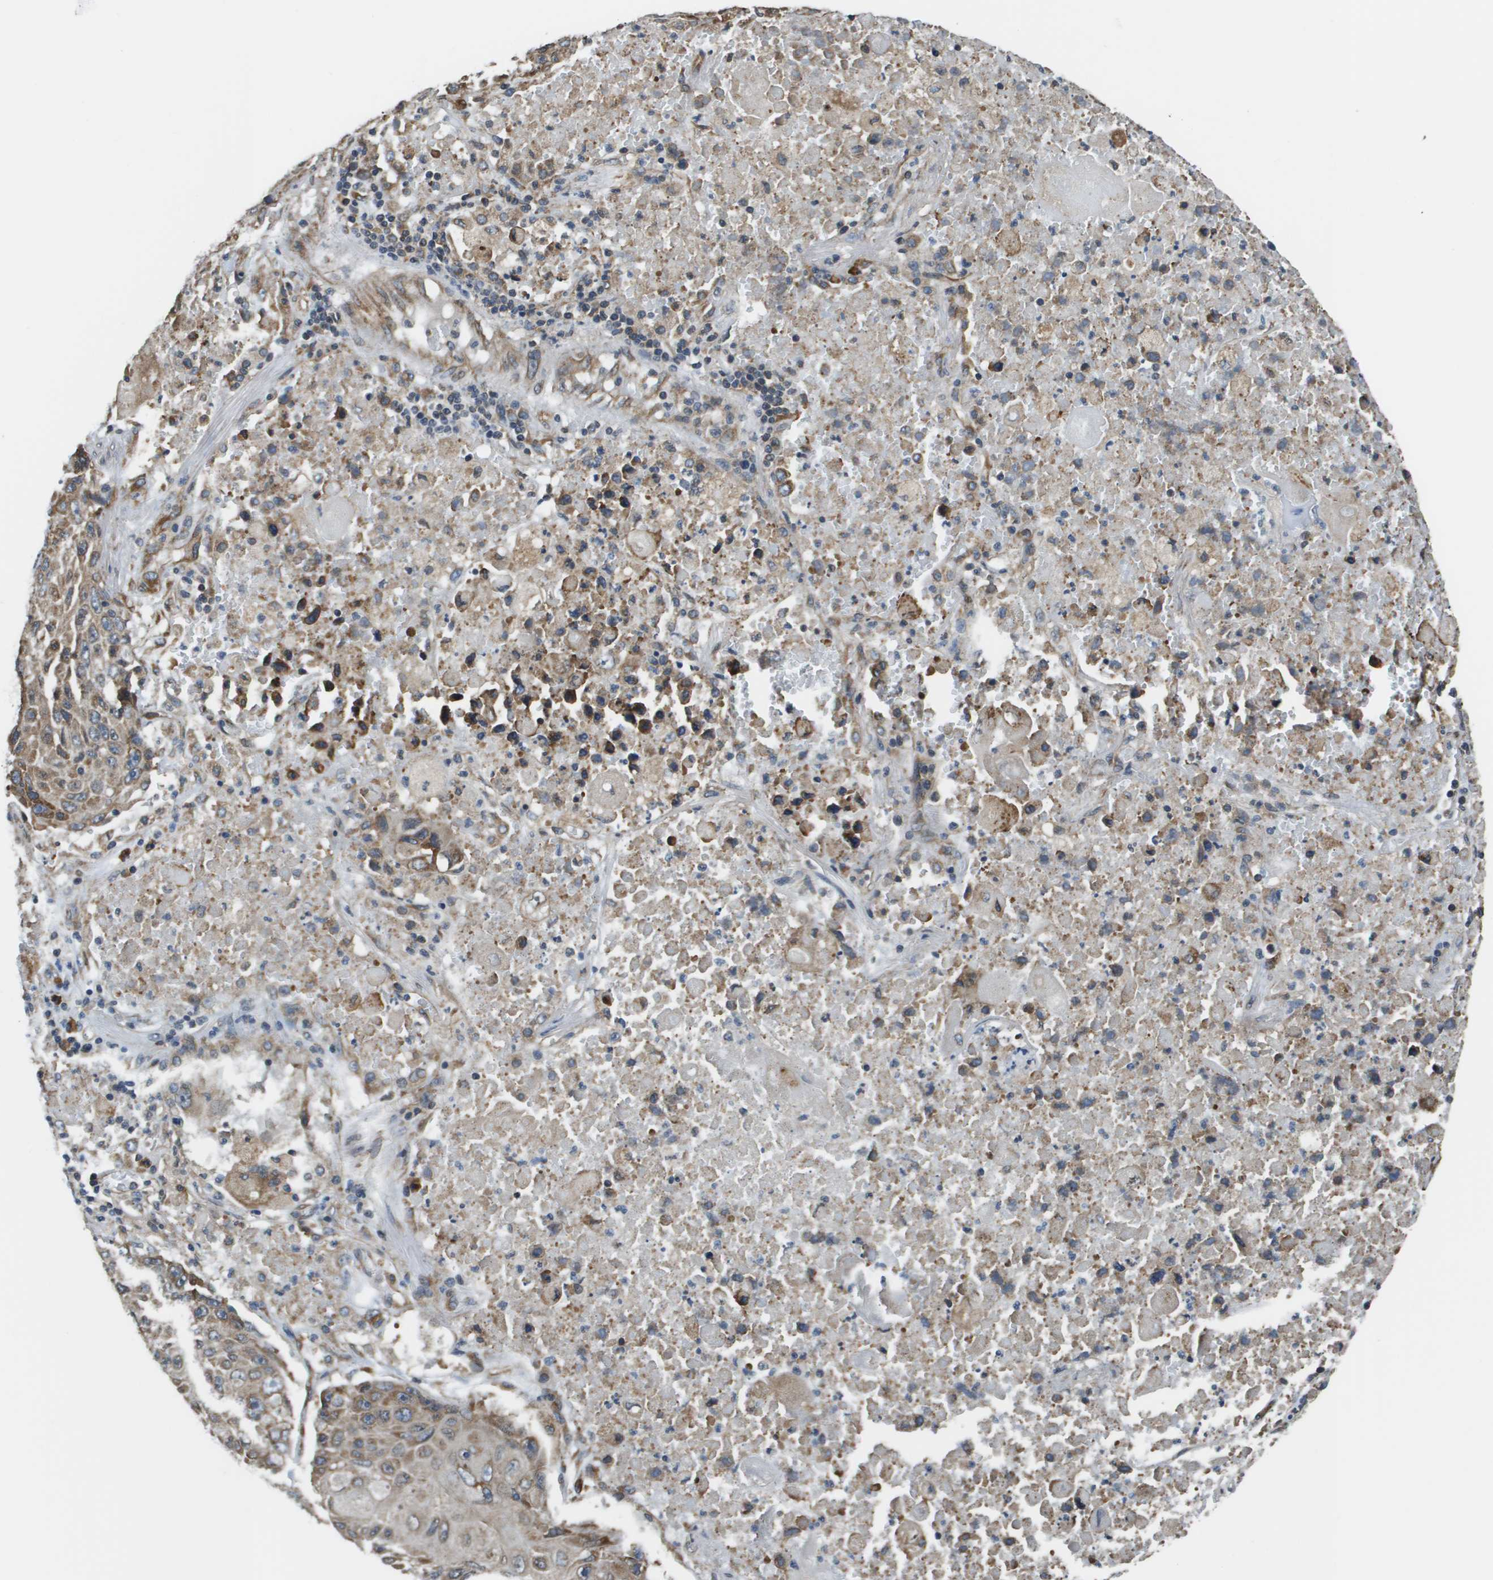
{"staining": {"intensity": "weak", "quantity": "25%-75%", "location": "cytoplasmic/membranous"}, "tissue": "lung cancer", "cell_type": "Tumor cells", "image_type": "cancer", "snomed": [{"axis": "morphology", "description": "Squamous cell carcinoma, NOS"}, {"axis": "topography", "description": "Lung"}], "caption": "A high-resolution photomicrograph shows immunohistochemistry (IHC) staining of squamous cell carcinoma (lung), which demonstrates weak cytoplasmic/membranous expression in approximately 25%-75% of tumor cells. Using DAB (3,3'-diaminobenzidine) (brown) and hematoxylin (blue) stains, captured at high magnification using brightfield microscopy.", "gene": "SEC62", "patient": {"sex": "male", "age": 61}}